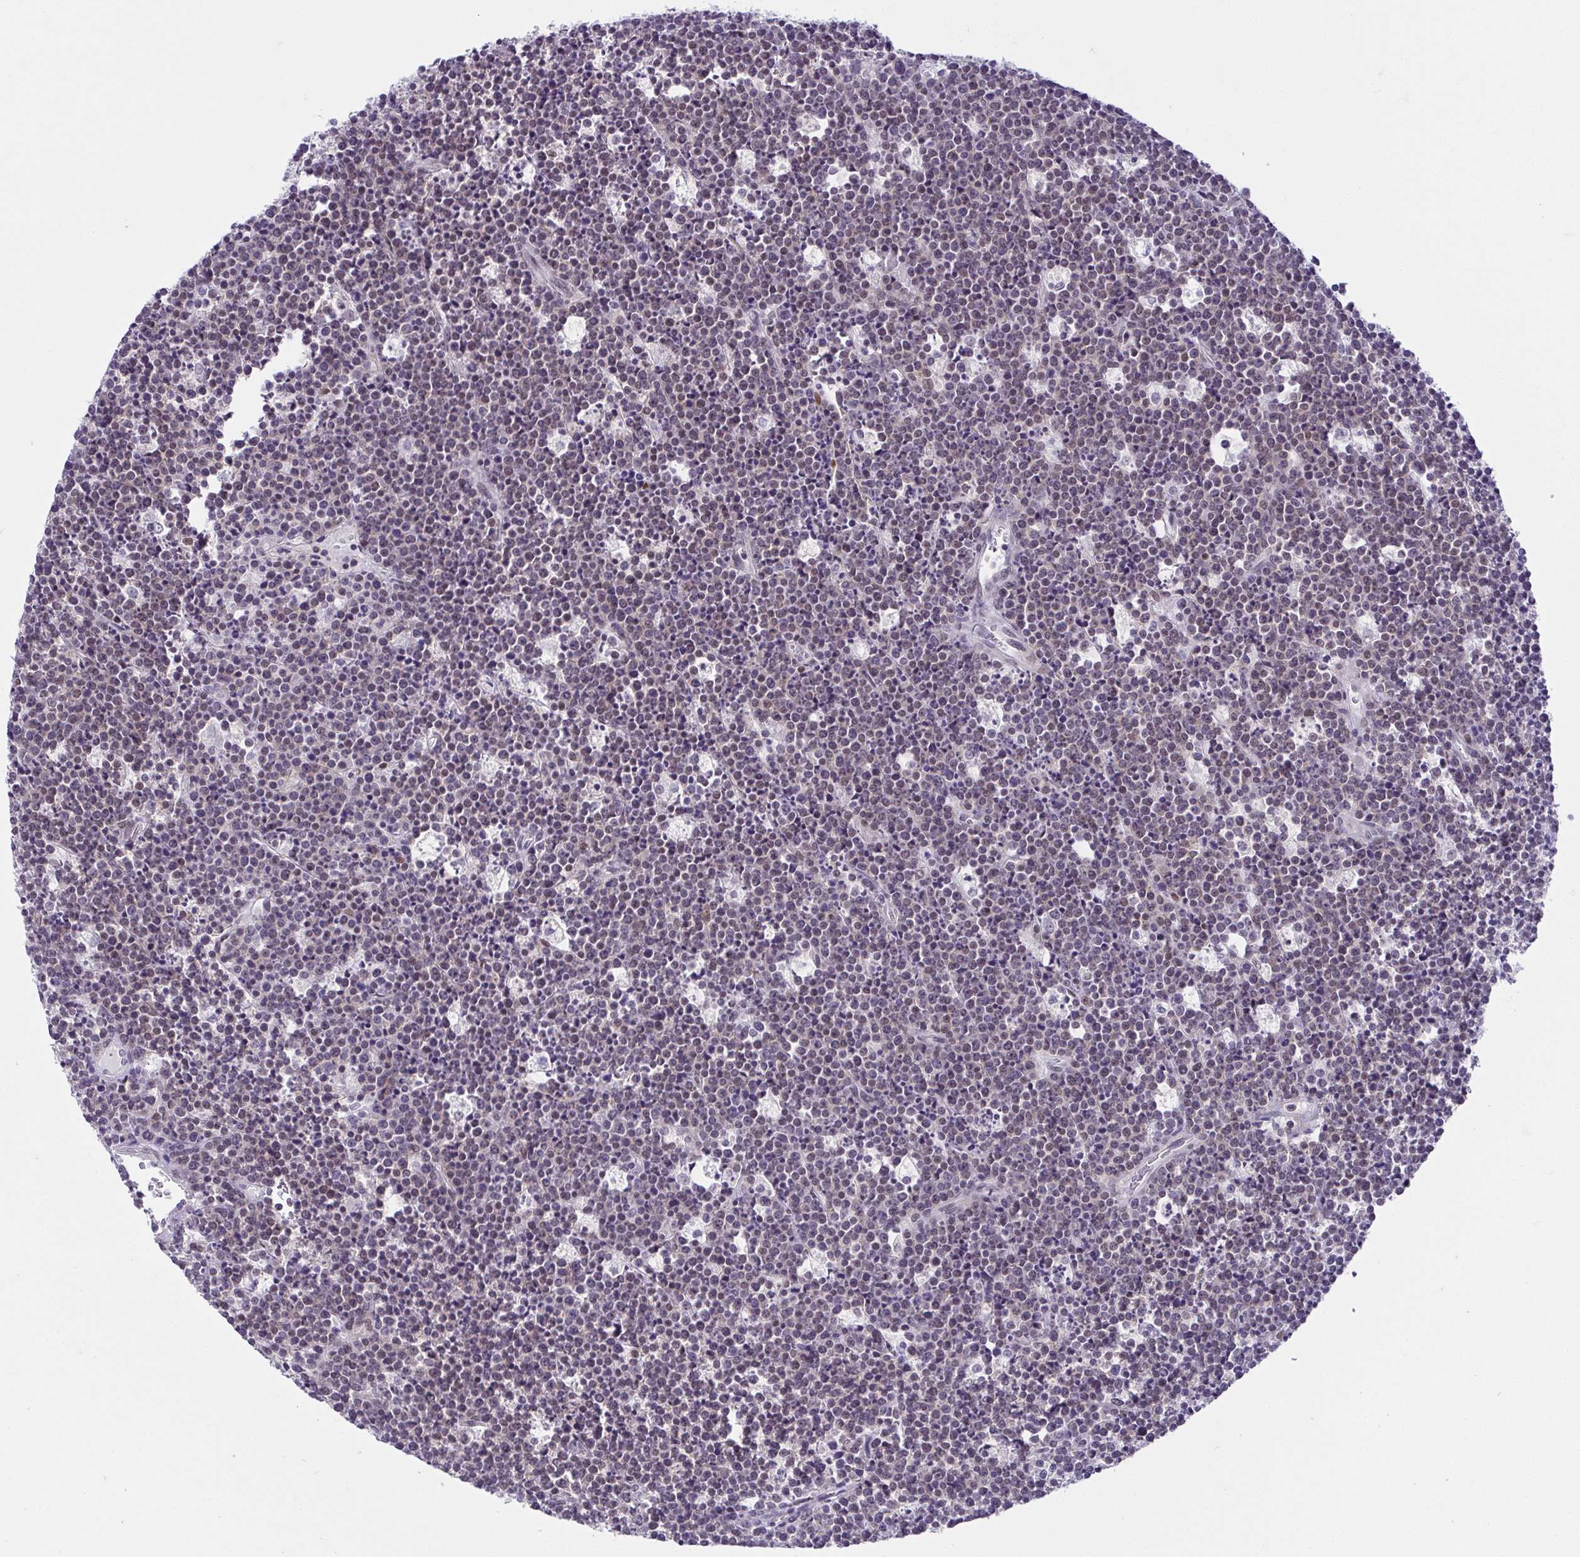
{"staining": {"intensity": "negative", "quantity": "none", "location": "none"}, "tissue": "lymphoma", "cell_type": "Tumor cells", "image_type": "cancer", "snomed": [{"axis": "morphology", "description": "Malignant lymphoma, non-Hodgkin's type, High grade"}, {"axis": "topography", "description": "Ovary"}], "caption": "Immunohistochemistry of human lymphoma displays no staining in tumor cells. The staining is performed using DAB brown chromogen with nuclei counter-stained in using hematoxylin.", "gene": "RBM3", "patient": {"sex": "female", "age": 56}}